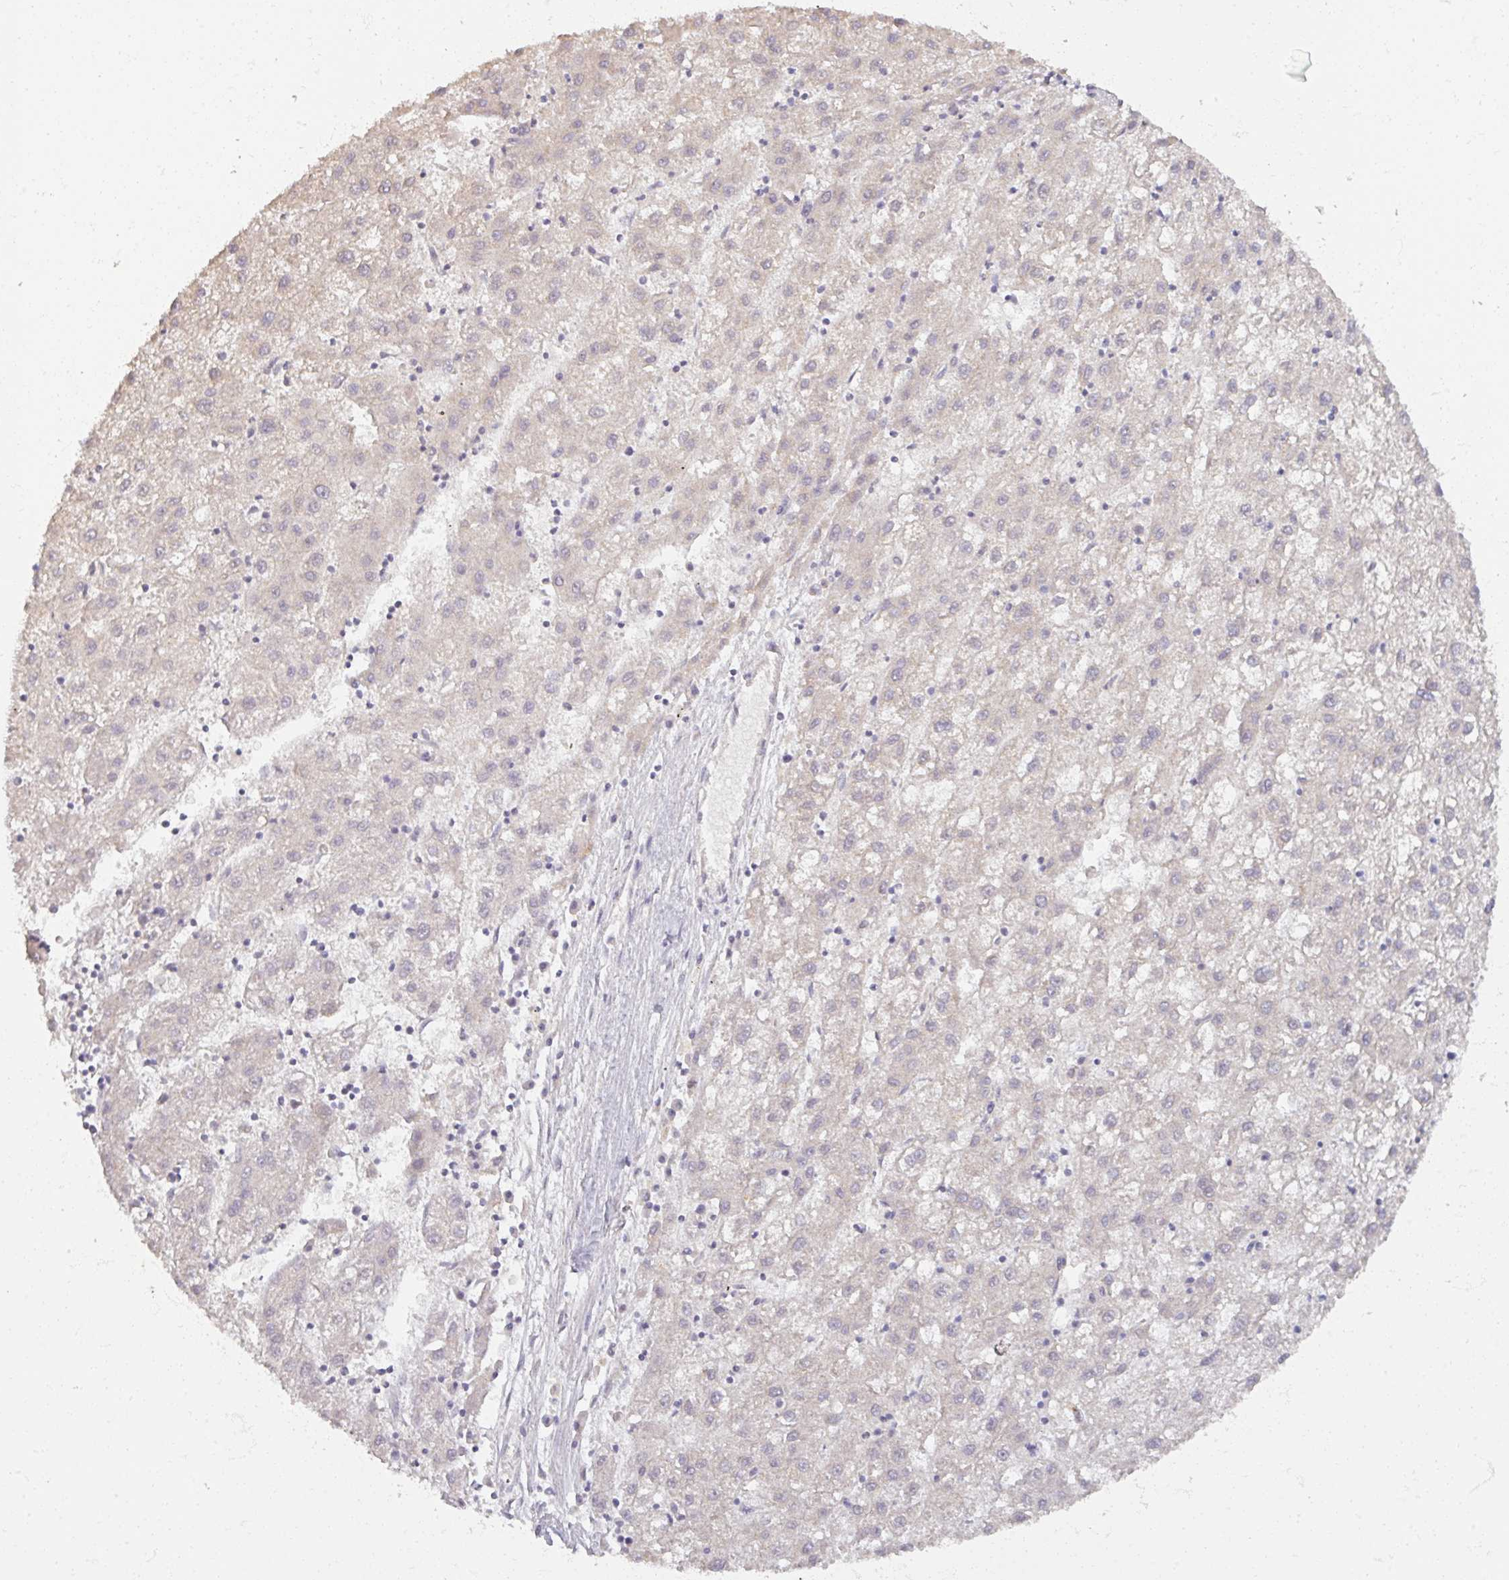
{"staining": {"intensity": "negative", "quantity": "none", "location": "none"}, "tissue": "liver cancer", "cell_type": "Tumor cells", "image_type": "cancer", "snomed": [{"axis": "morphology", "description": "Carcinoma, Hepatocellular, NOS"}, {"axis": "topography", "description": "Liver"}], "caption": "Immunohistochemistry (IHC) of human hepatocellular carcinoma (liver) reveals no positivity in tumor cells. The staining is performed using DAB brown chromogen with nuclei counter-stained in using hematoxylin.", "gene": "SOX11", "patient": {"sex": "male", "age": 72}}